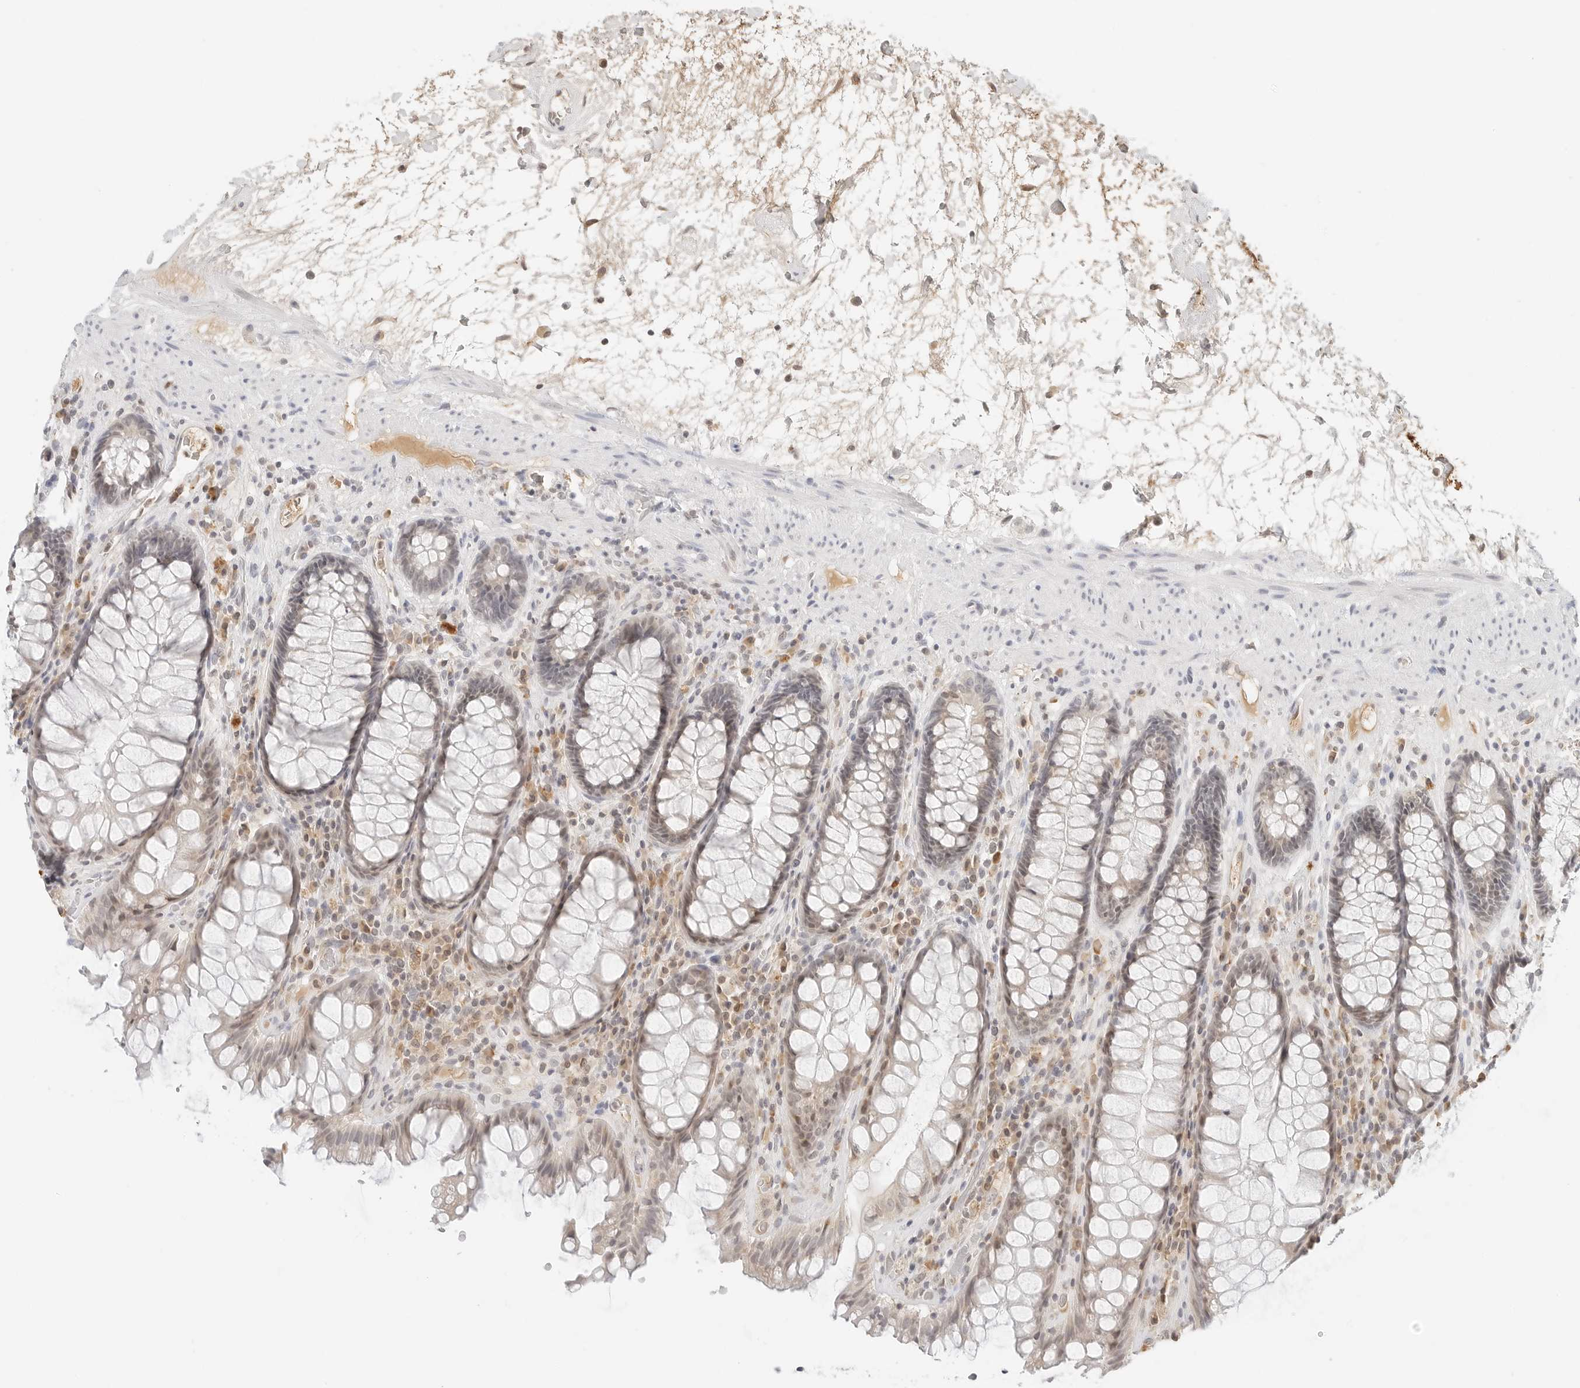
{"staining": {"intensity": "weak", "quantity": "25%-75%", "location": "nuclear"}, "tissue": "rectum", "cell_type": "Glandular cells", "image_type": "normal", "snomed": [{"axis": "morphology", "description": "Normal tissue, NOS"}, {"axis": "topography", "description": "Rectum"}], "caption": "High-magnification brightfield microscopy of benign rectum stained with DAB (brown) and counterstained with hematoxylin (blue). glandular cells exhibit weak nuclear staining is appreciated in approximately25%-75% of cells.", "gene": "NEO1", "patient": {"sex": "male", "age": 64}}